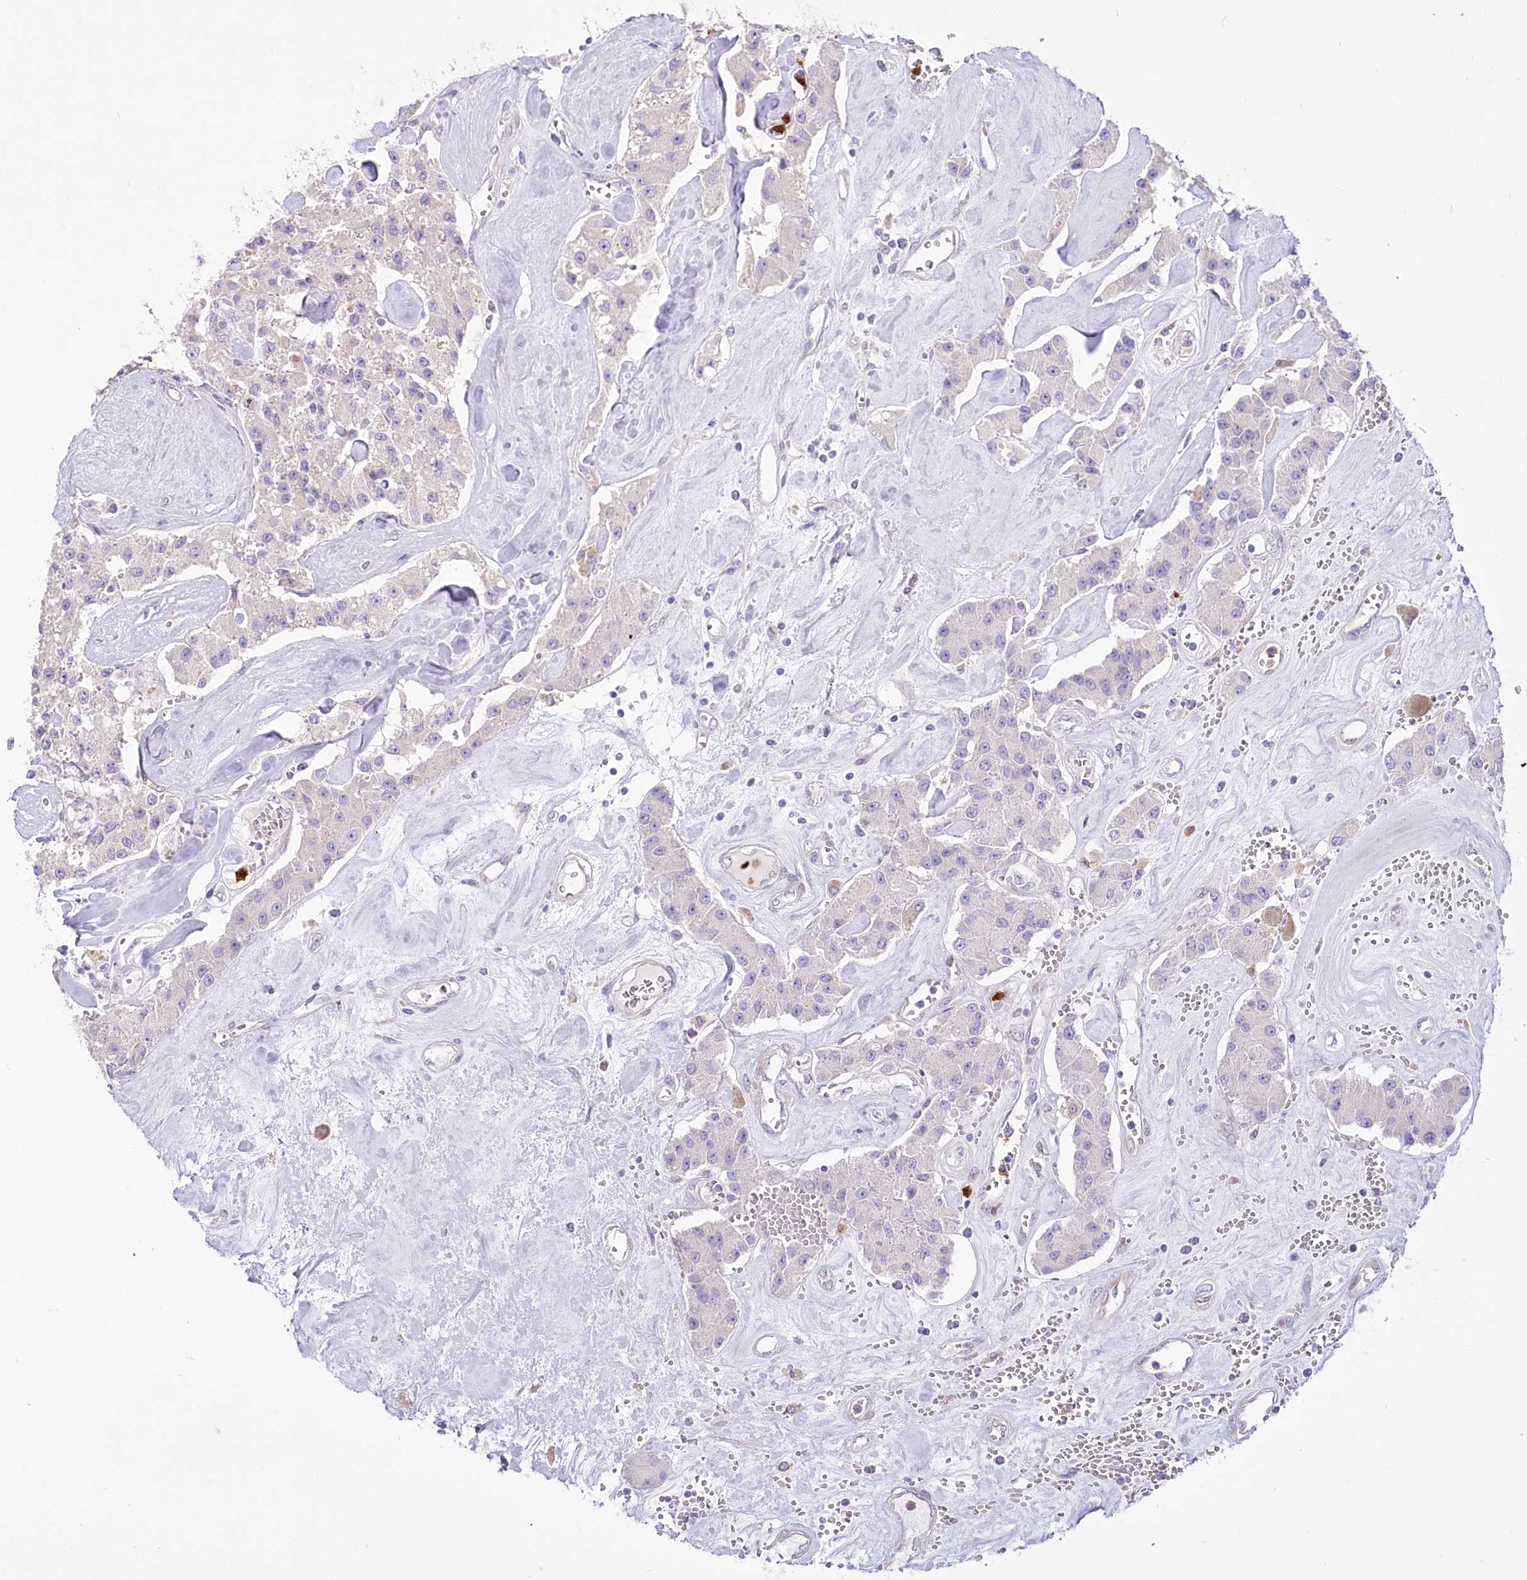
{"staining": {"intensity": "negative", "quantity": "none", "location": "none"}, "tissue": "carcinoid", "cell_type": "Tumor cells", "image_type": "cancer", "snomed": [{"axis": "morphology", "description": "Carcinoid, malignant, NOS"}, {"axis": "topography", "description": "Pancreas"}], "caption": "There is no significant positivity in tumor cells of carcinoid (malignant).", "gene": "DPYD", "patient": {"sex": "male", "age": 41}}